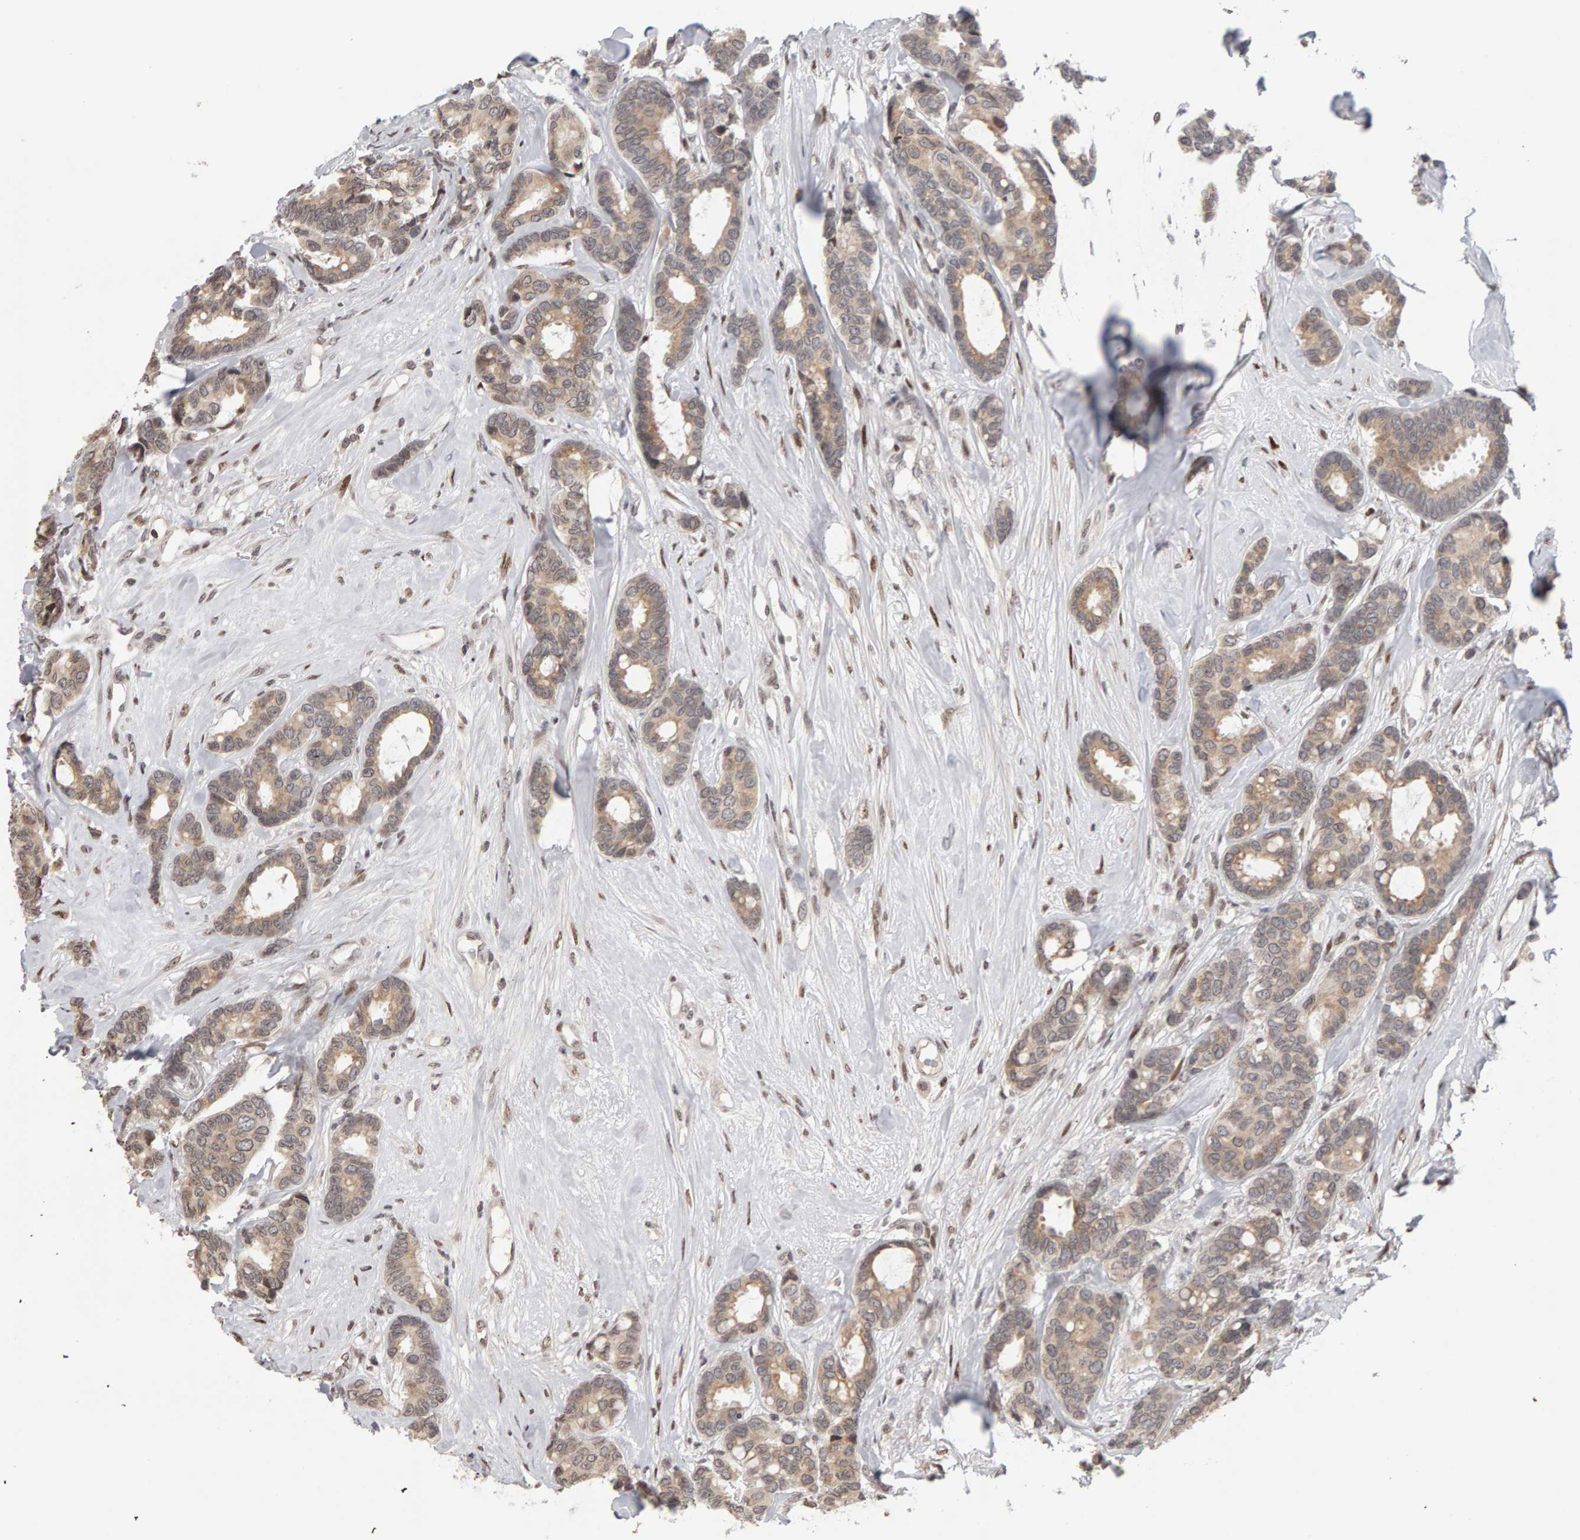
{"staining": {"intensity": "weak", "quantity": ">75%", "location": "cytoplasmic/membranous"}, "tissue": "breast cancer", "cell_type": "Tumor cells", "image_type": "cancer", "snomed": [{"axis": "morphology", "description": "Duct carcinoma"}, {"axis": "topography", "description": "Breast"}], "caption": "Human breast cancer (infiltrating ductal carcinoma) stained with a protein marker shows weak staining in tumor cells.", "gene": "TRAM1", "patient": {"sex": "female", "age": 87}}